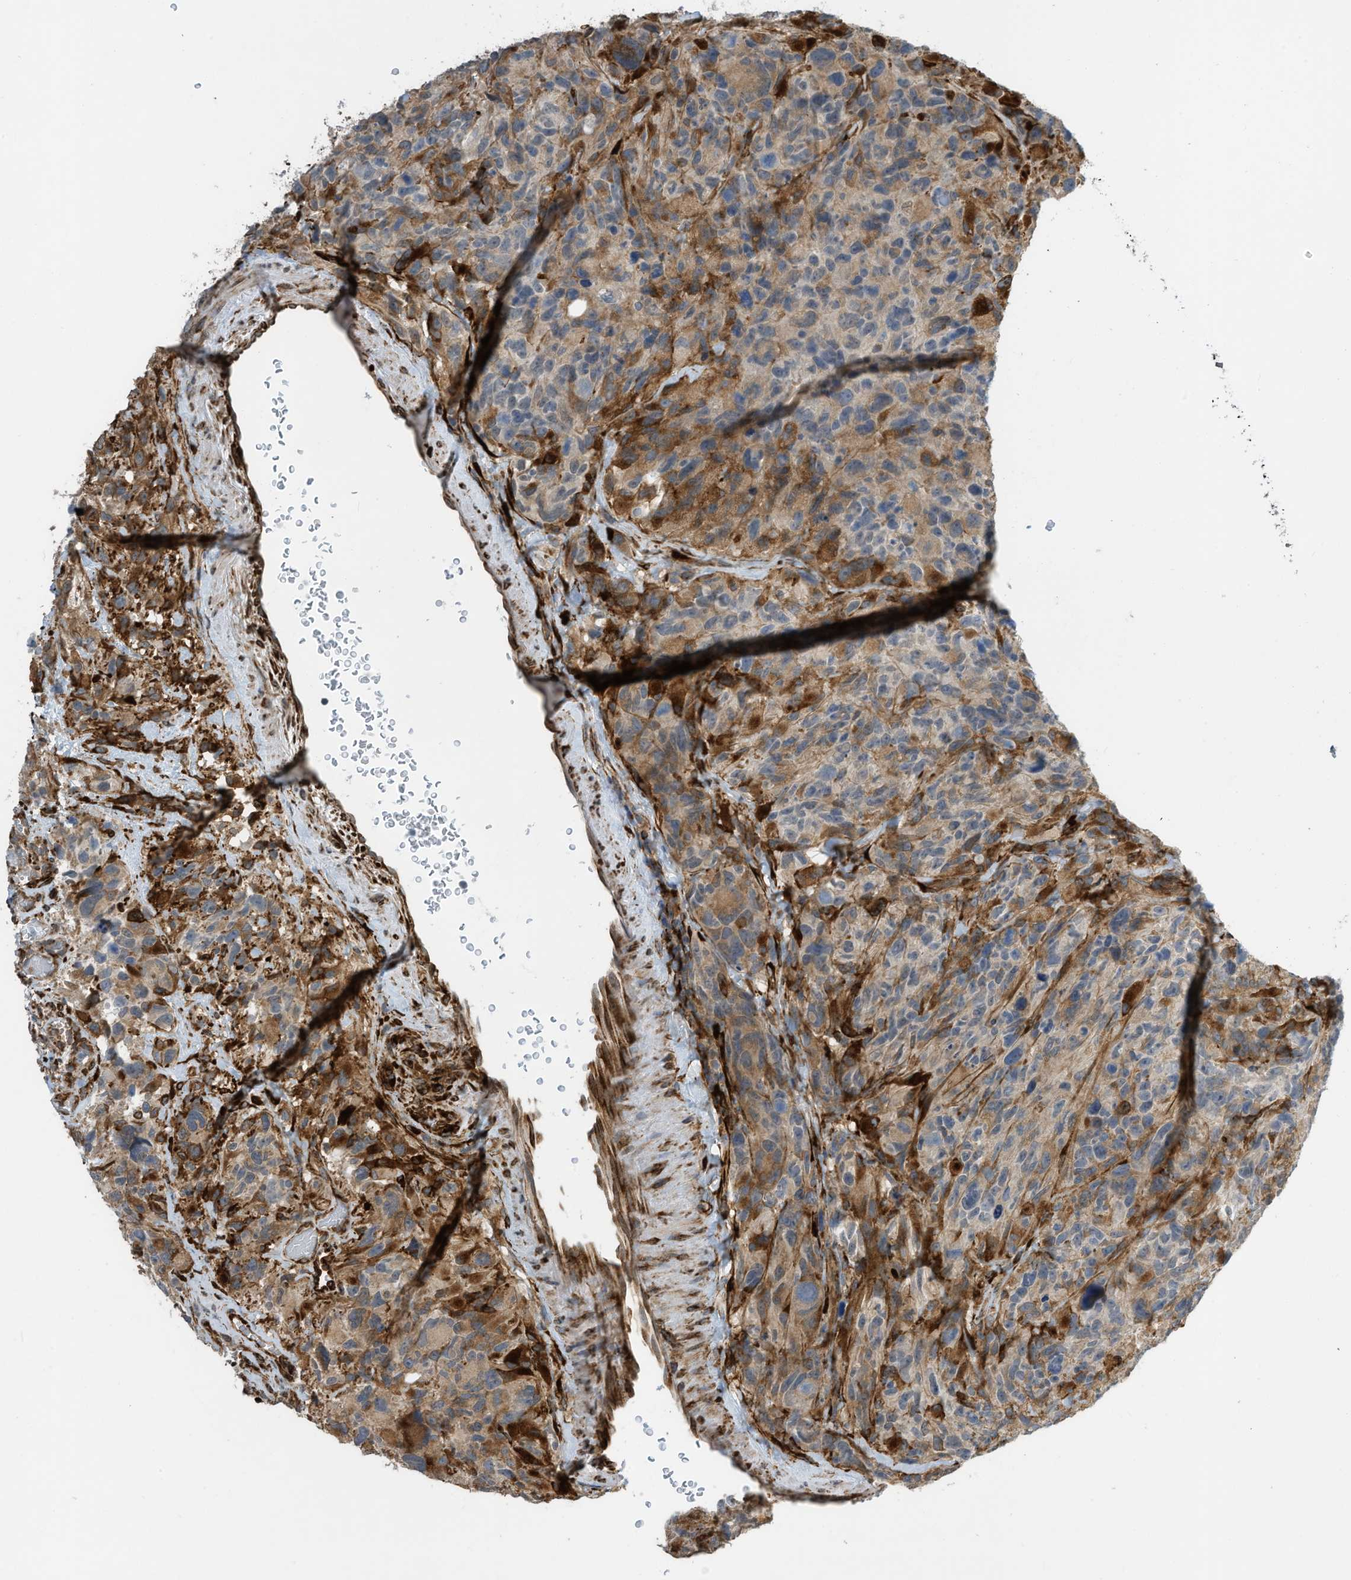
{"staining": {"intensity": "moderate", "quantity": "<25%", "location": "cytoplasmic/membranous"}, "tissue": "glioma", "cell_type": "Tumor cells", "image_type": "cancer", "snomed": [{"axis": "morphology", "description": "Glioma, malignant, High grade"}, {"axis": "topography", "description": "Brain"}], "caption": "High-magnification brightfield microscopy of glioma stained with DAB (brown) and counterstained with hematoxylin (blue). tumor cells exhibit moderate cytoplasmic/membranous expression is appreciated in approximately<25% of cells. The protein of interest is stained brown, and the nuclei are stained in blue (DAB IHC with brightfield microscopy, high magnification).", "gene": "ZBTB45", "patient": {"sex": "male", "age": 69}}